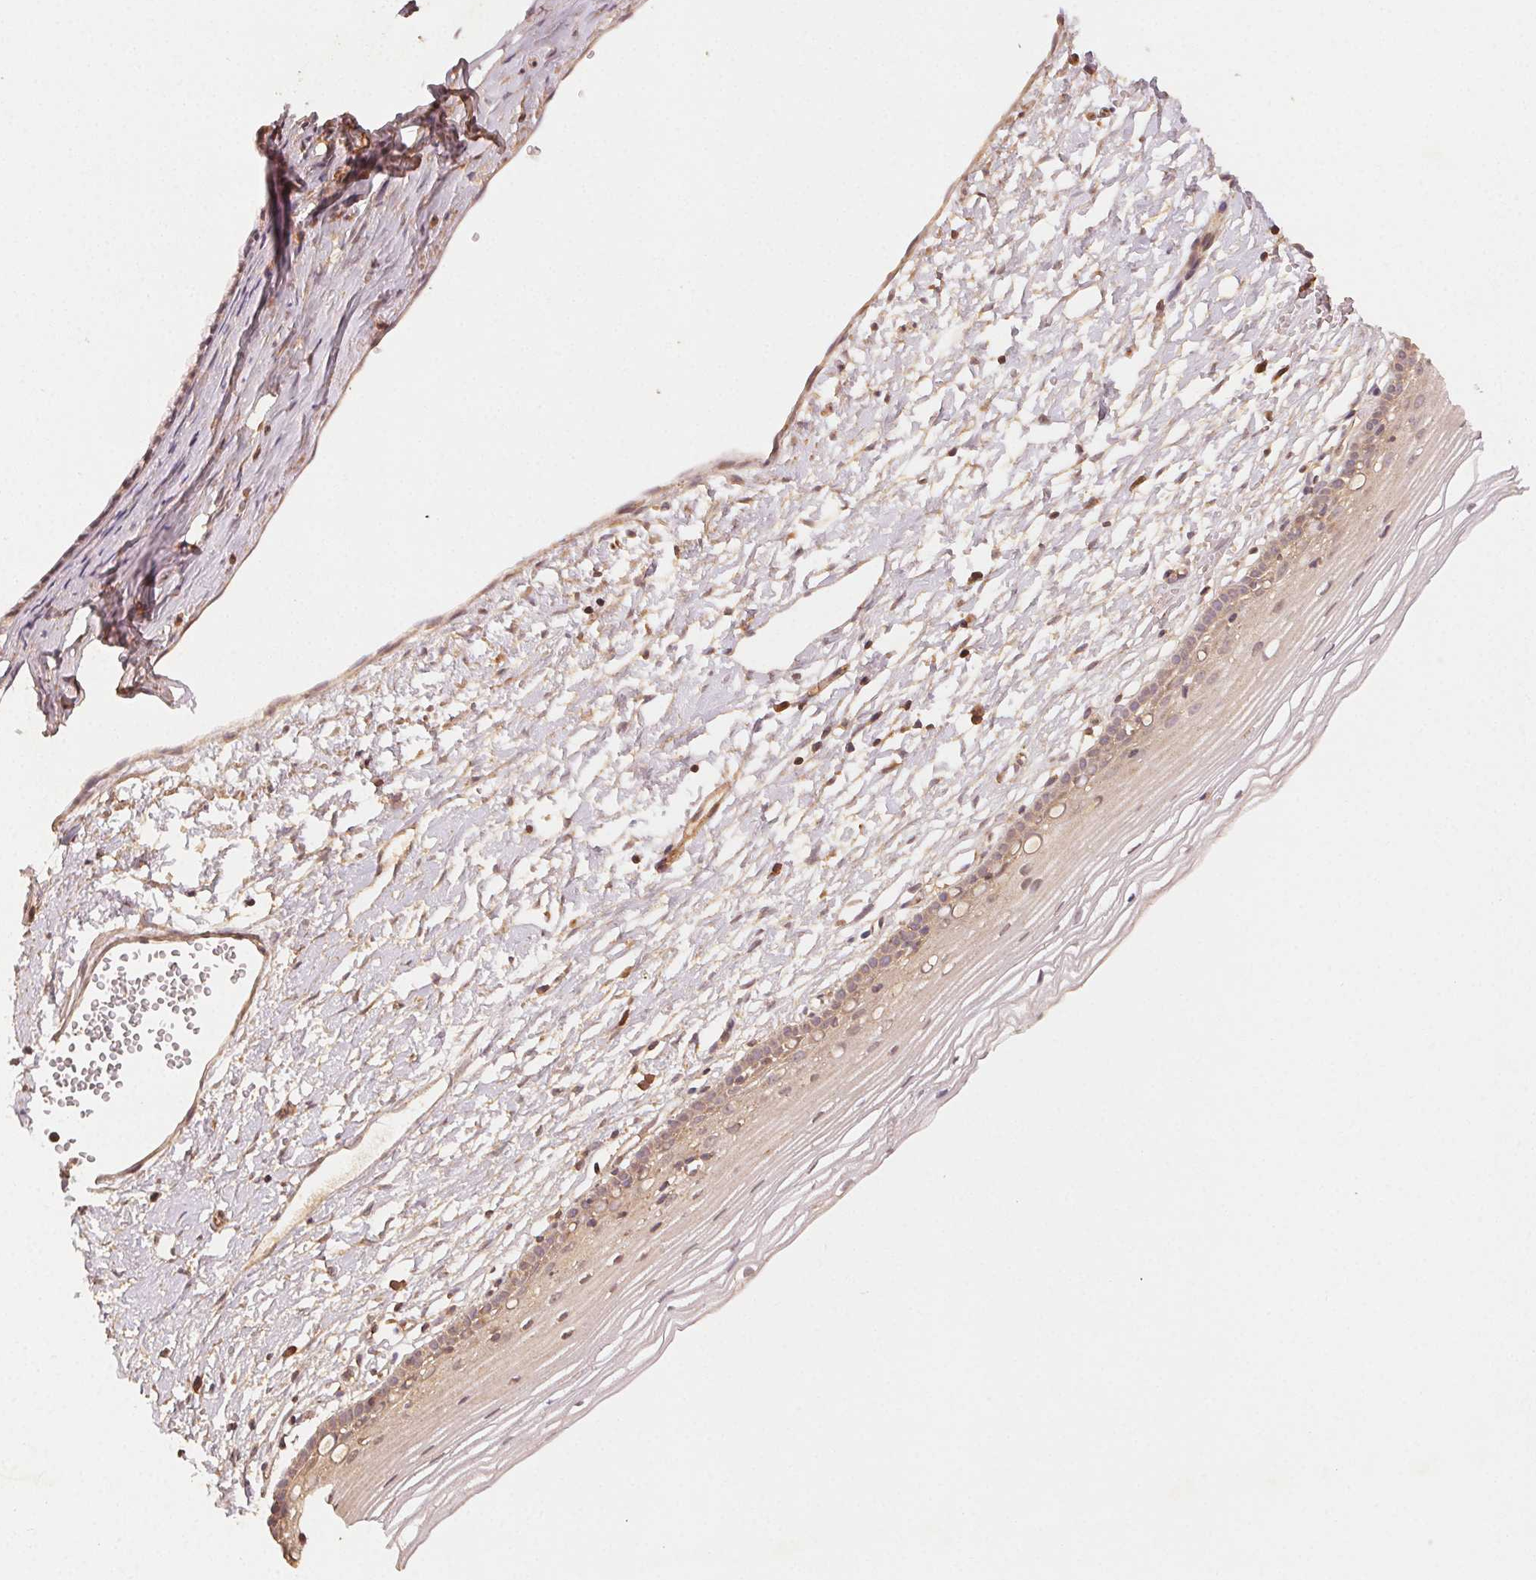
{"staining": {"intensity": "weak", "quantity": ">75%", "location": "cytoplasmic/membranous"}, "tissue": "cervix", "cell_type": "Glandular cells", "image_type": "normal", "snomed": [{"axis": "morphology", "description": "Normal tissue, NOS"}, {"axis": "topography", "description": "Cervix"}], "caption": "Cervix stained with IHC reveals weak cytoplasmic/membranous positivity in about >75% of glandular cells. The protein of interest is stained brown, and the nuclei are stained in blue (DAB IHC with brightfield microscopy, high magnification).", "gene": "RALA", "patient": {"sex": "female", "age": 40}}